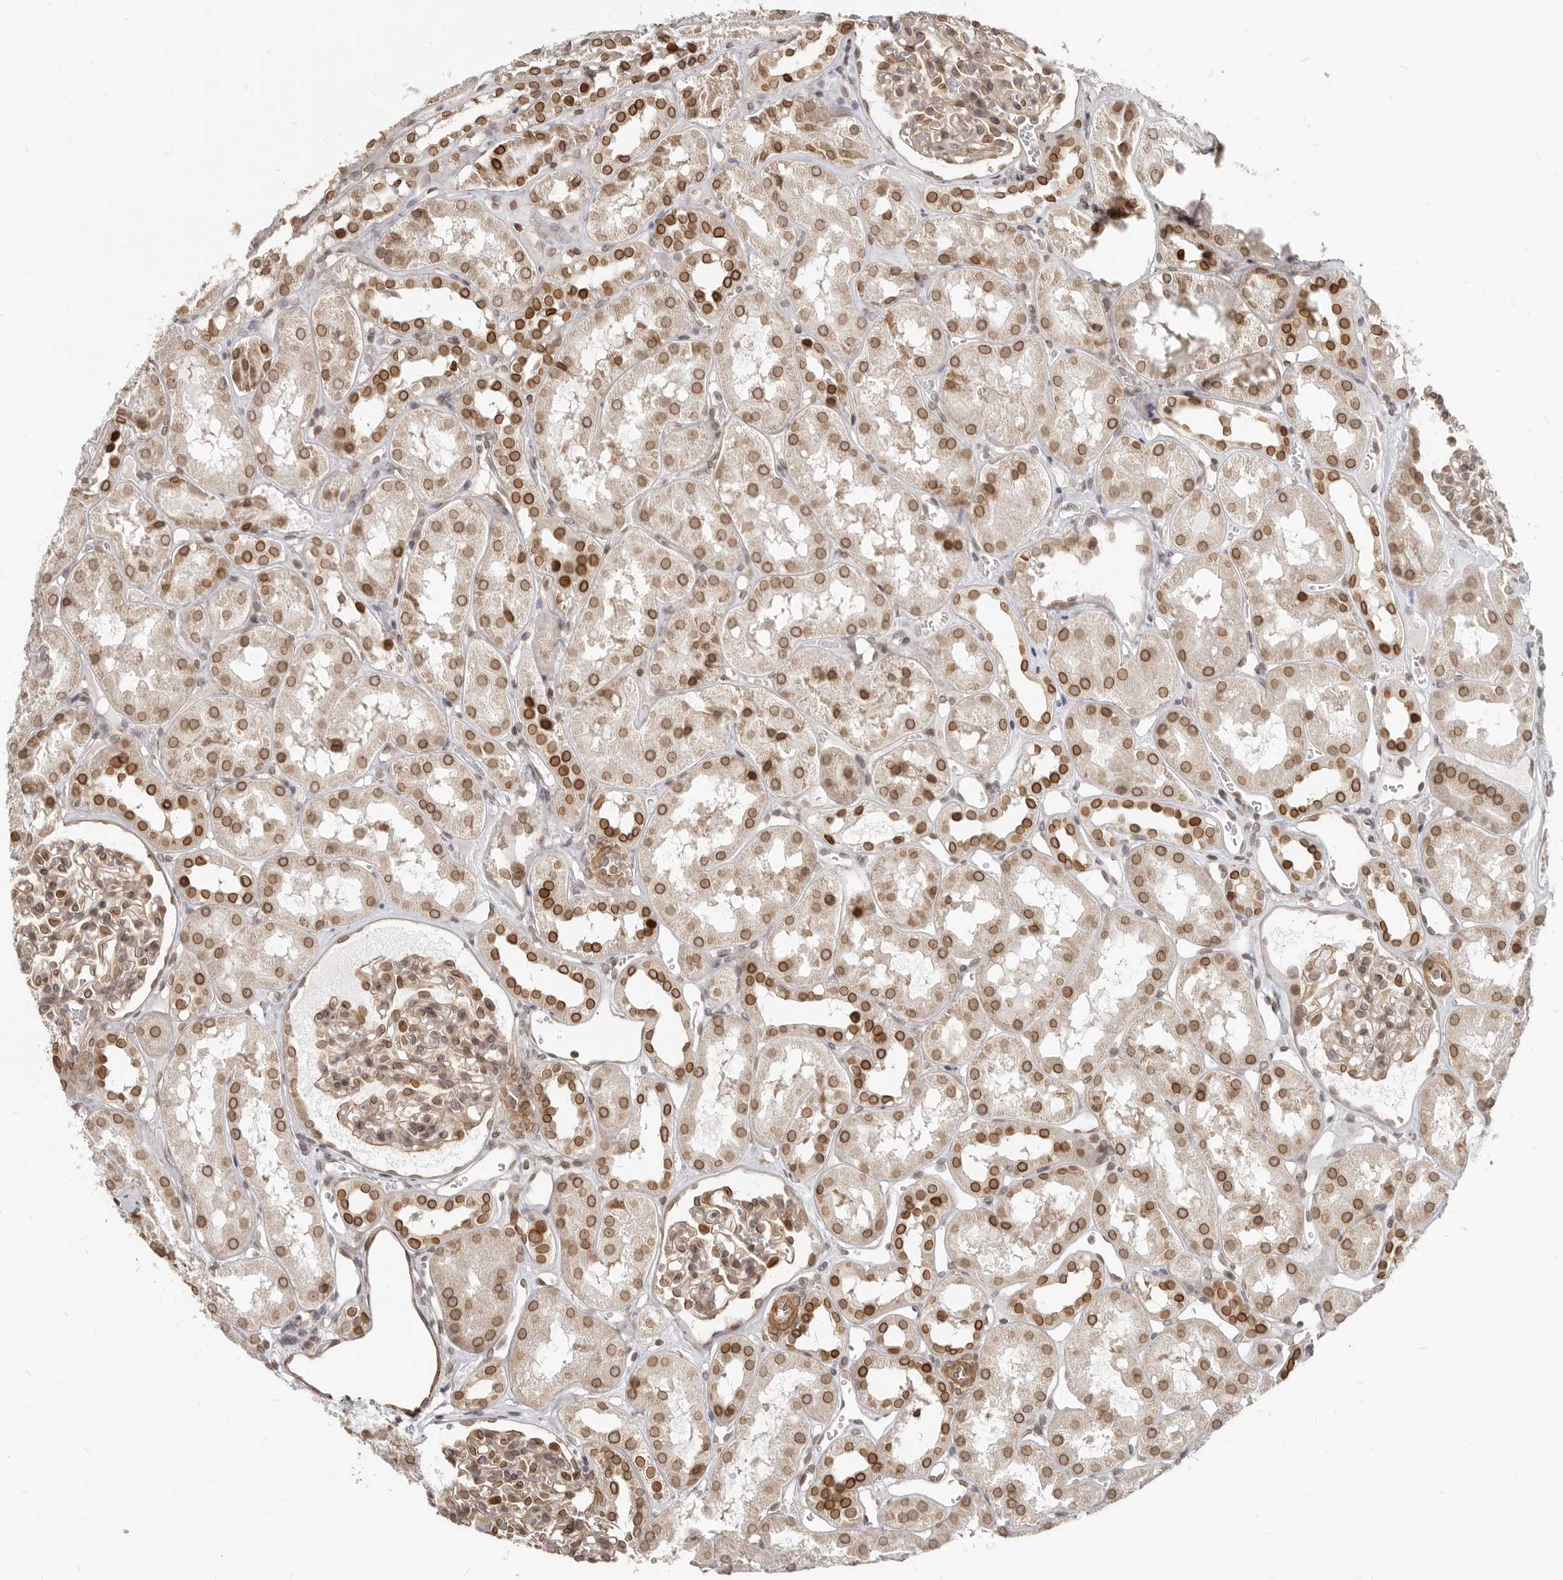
{"staining": {"intensity": "moderate", "quantity": "25%-75%", "location": "cytoplasmic/membranous,nuclear"}, "tissue": "kidney", "cell_type": "Cells in glomeruli", "image_type": "normal", "snomed": [{"axis": "morphology", "description": "Normal tissue, NOS"}, {"axis": "topography", "description": "Kidney"}], "caption": "A micrograph showing moderate cytoplasmic/membranous,nuclear expression in about 25%-75% of cells in glomeruli in benign kidney, as visualized by brown immunohistochemical staining.", "gene": "NUP153", "patient": {"sex": "male", "age": 16}}